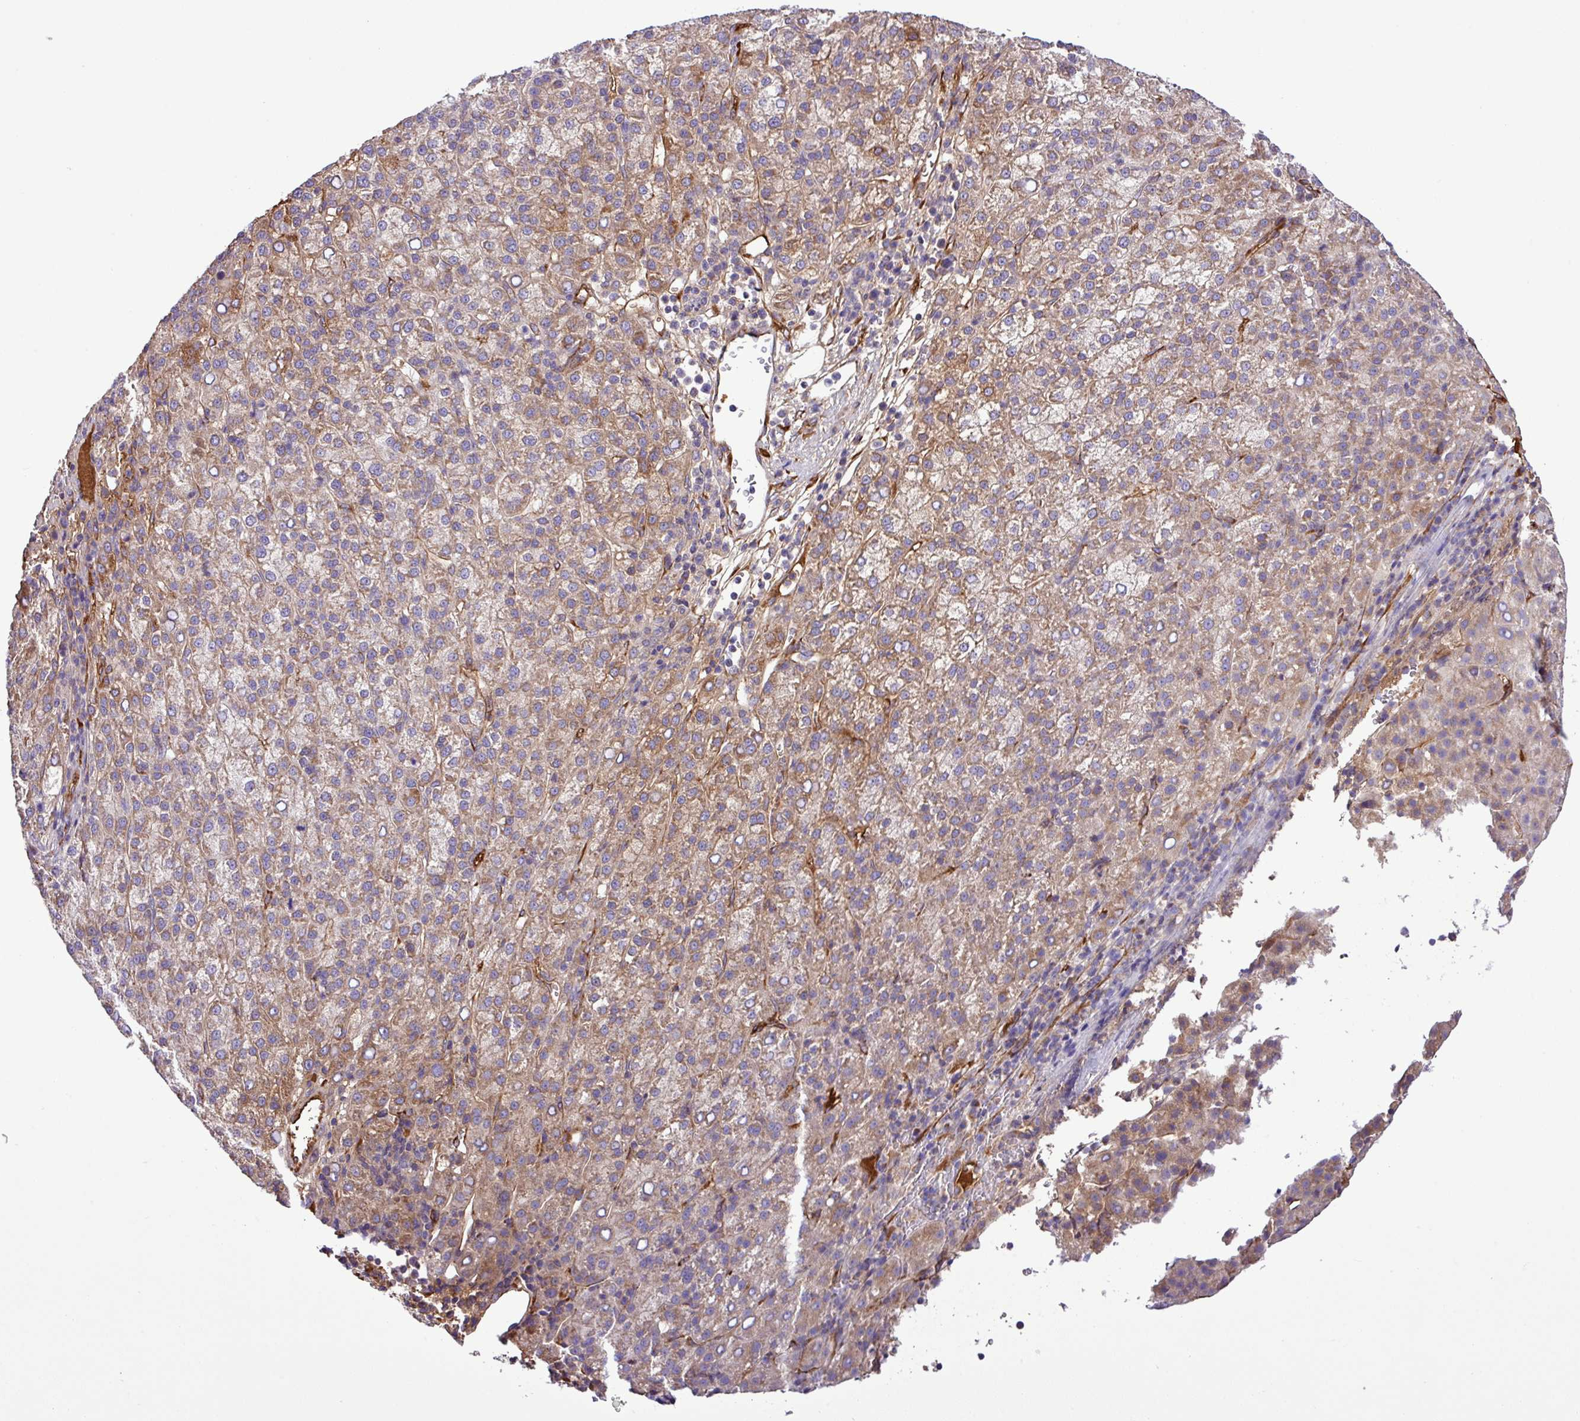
{"staining": {"intensity": "moderate", "quantity": ">75%", "location": "cytoplasmic/membranous"}, "tissue": "liver cancer", "cell_type": "Tumor cells", "image_type": "cancer", "snomed": [{"axis": "morphology", "description": "Carcinoma, Hepatocellular, NOS"}, {"axis": "topography", "description": "Liver"}], "caption": "An image of liver cancer (hepatocellular carcinoma) stained for a protein displays moderate cytoplasmic/membranous brown staining in tumor cells. (DAB = brown stain, brightfield microscopy at high magnification).", "gene": "CWH43", "patient": {"sex": "female", "age": 58}}